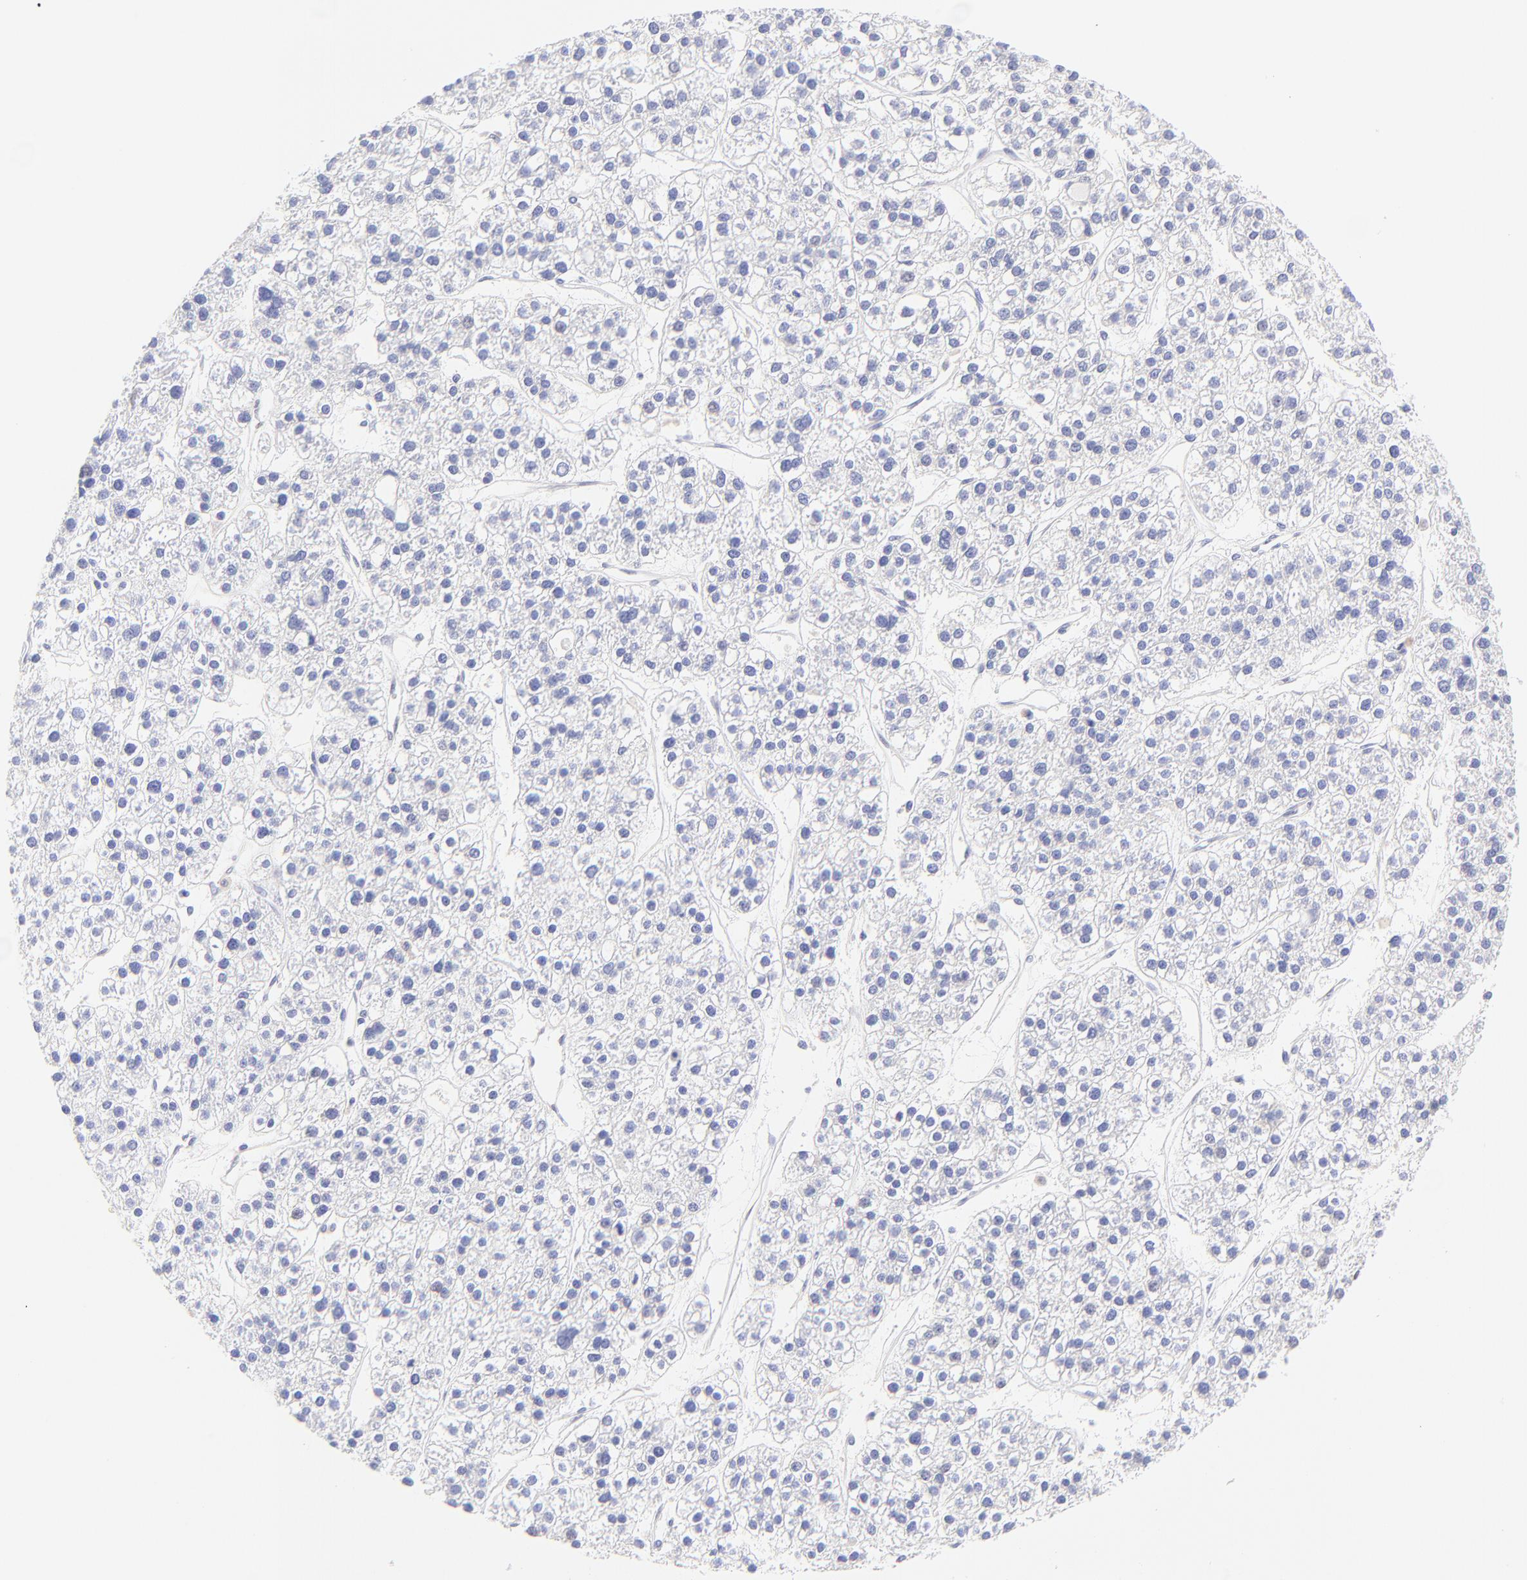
{"staining": {"intensity": "negative", "quantity": "none", "location": "none"}, "tissue": "liver cancer", "cell_type": "Tumor cells", "image_type": "cancer", "snomed": [{"axis": "morphology", "description": "Carcinoma, Hepatocellular, NOS"}, {"axis": "topography", "description": "Liver"}], "caption": "Liver cancer (hepatocellular carcinoma) was stained to show a protein in brown. There is no significant positivity in tumor cells.", "gene": "KLF4", "patient": {"sex": "female", "age": 85}}